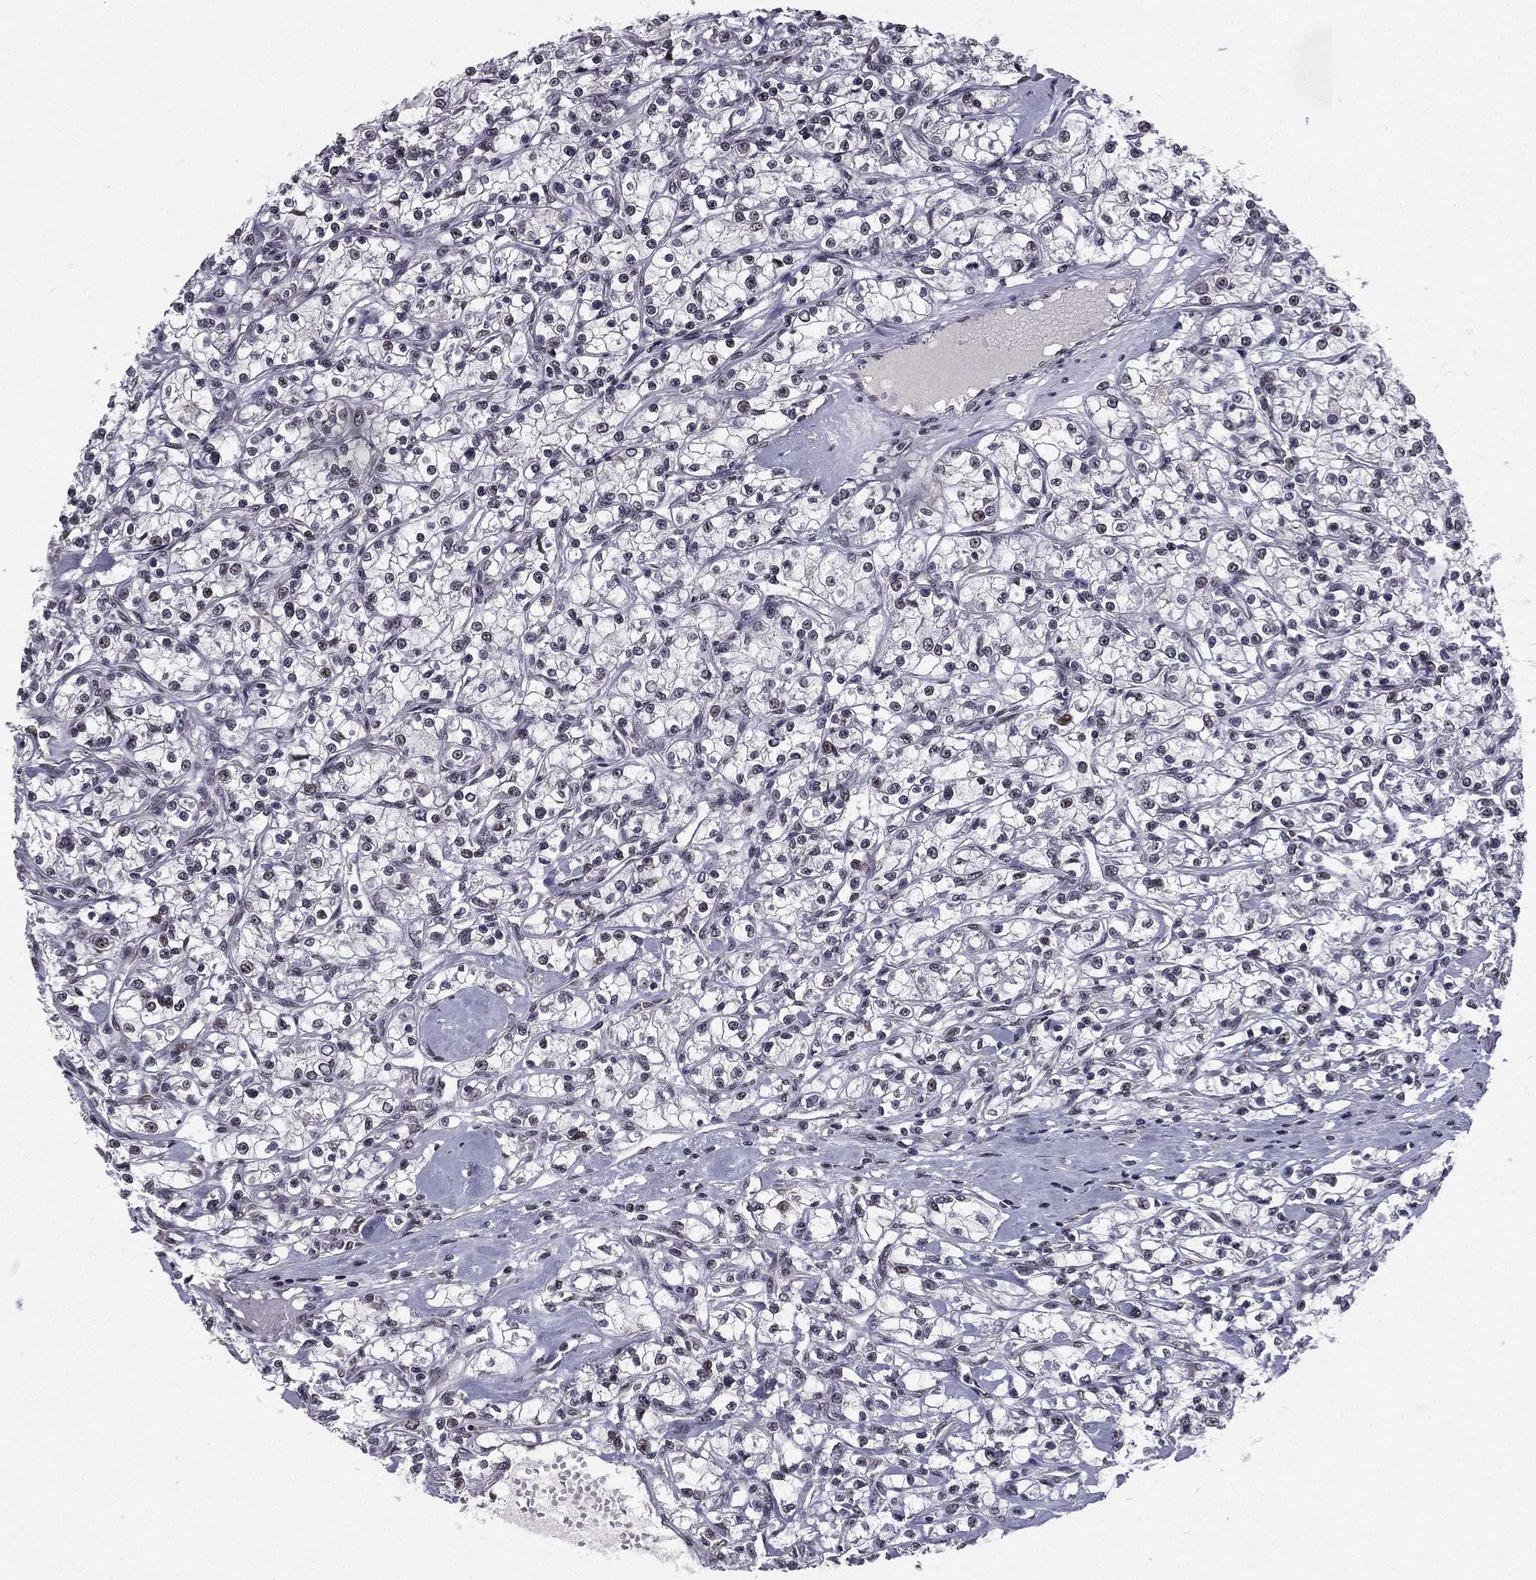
{"staining": {"intensity": "negative", "quantity": "none", "location": "none"}, "tissue": "renal cancer", "cell_type": "Tumor cells", "image_type": "cancer", "snomed": [{"axis": "morphology", "description": "Adenocarcinoma, NOS"}, {"axis": "topography", "description": "Kidney"}], "caption": "High power microscopy photomicrograph of an IHC image of renal cancer, revealing no significant expression in tumor cells.", "gene": "RARB", "patient": {"sex": "female", "age": 59}}